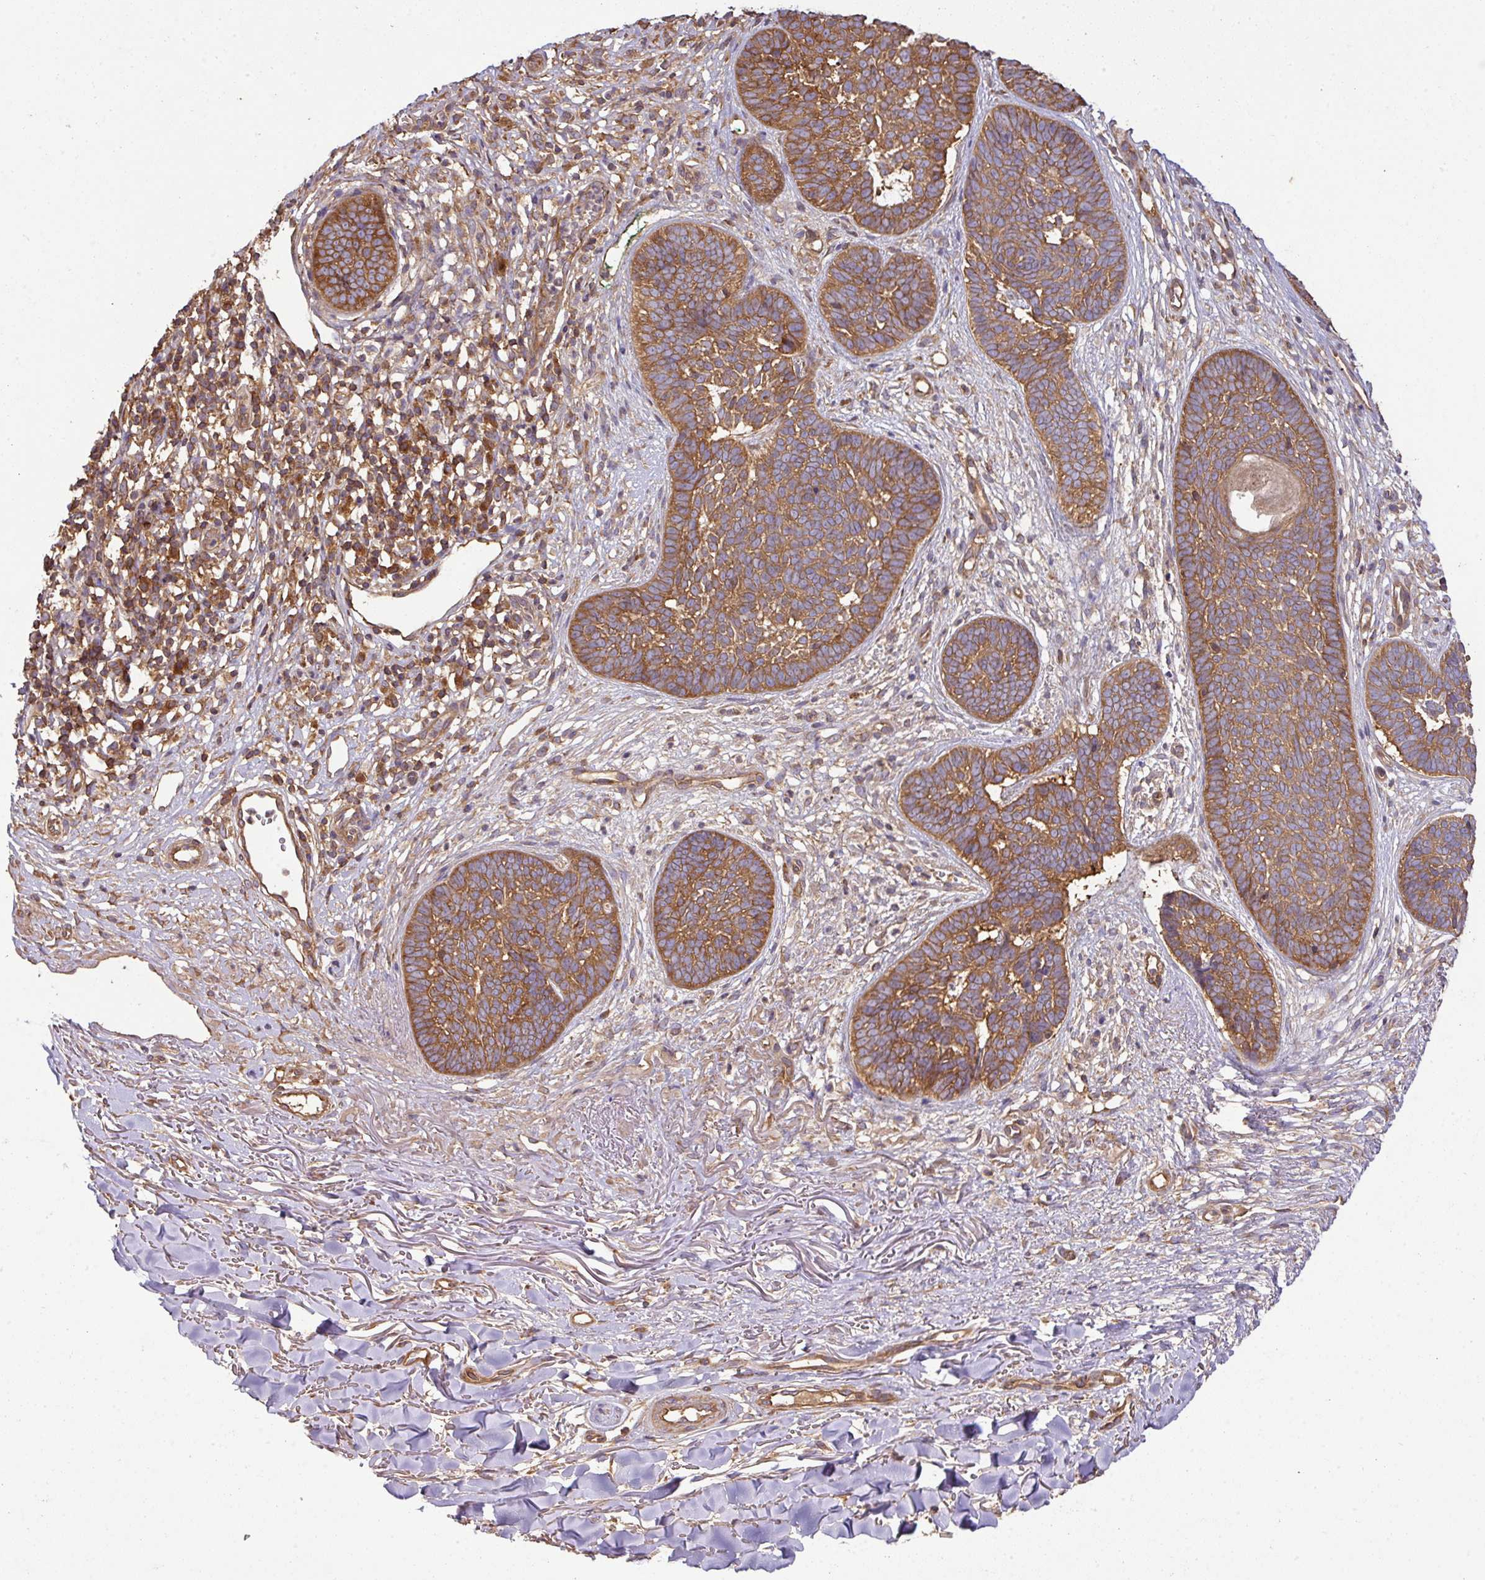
{"staining": {"intensity": "moderate", "quantity": ">75%", "location": "cytoplasmic/membranous"}, "tissue": "skin cancer", "cell_type": "Tumor cells", "image_type": "cancer", "snomed": [{"axis": "morphology", "description": "Basal cell carcinoma"}, {"axis": "topography", "description": "Skin"}, {"axis": "topography", "description": "Skin of neck"}, {"axis": "topography", "description": "Skin of shoulder"}, {"axis": "topography", "description": "Skin of back"}], "caption": "The micrograph exhibits staining of skin cancer (basal cell carcinoma), revealing moderate cytoplasmic/membranous protein expression (brown color) within tumor cells.", "gene": "GSPT1", "patient": {"sex": "male", "age": 80}}